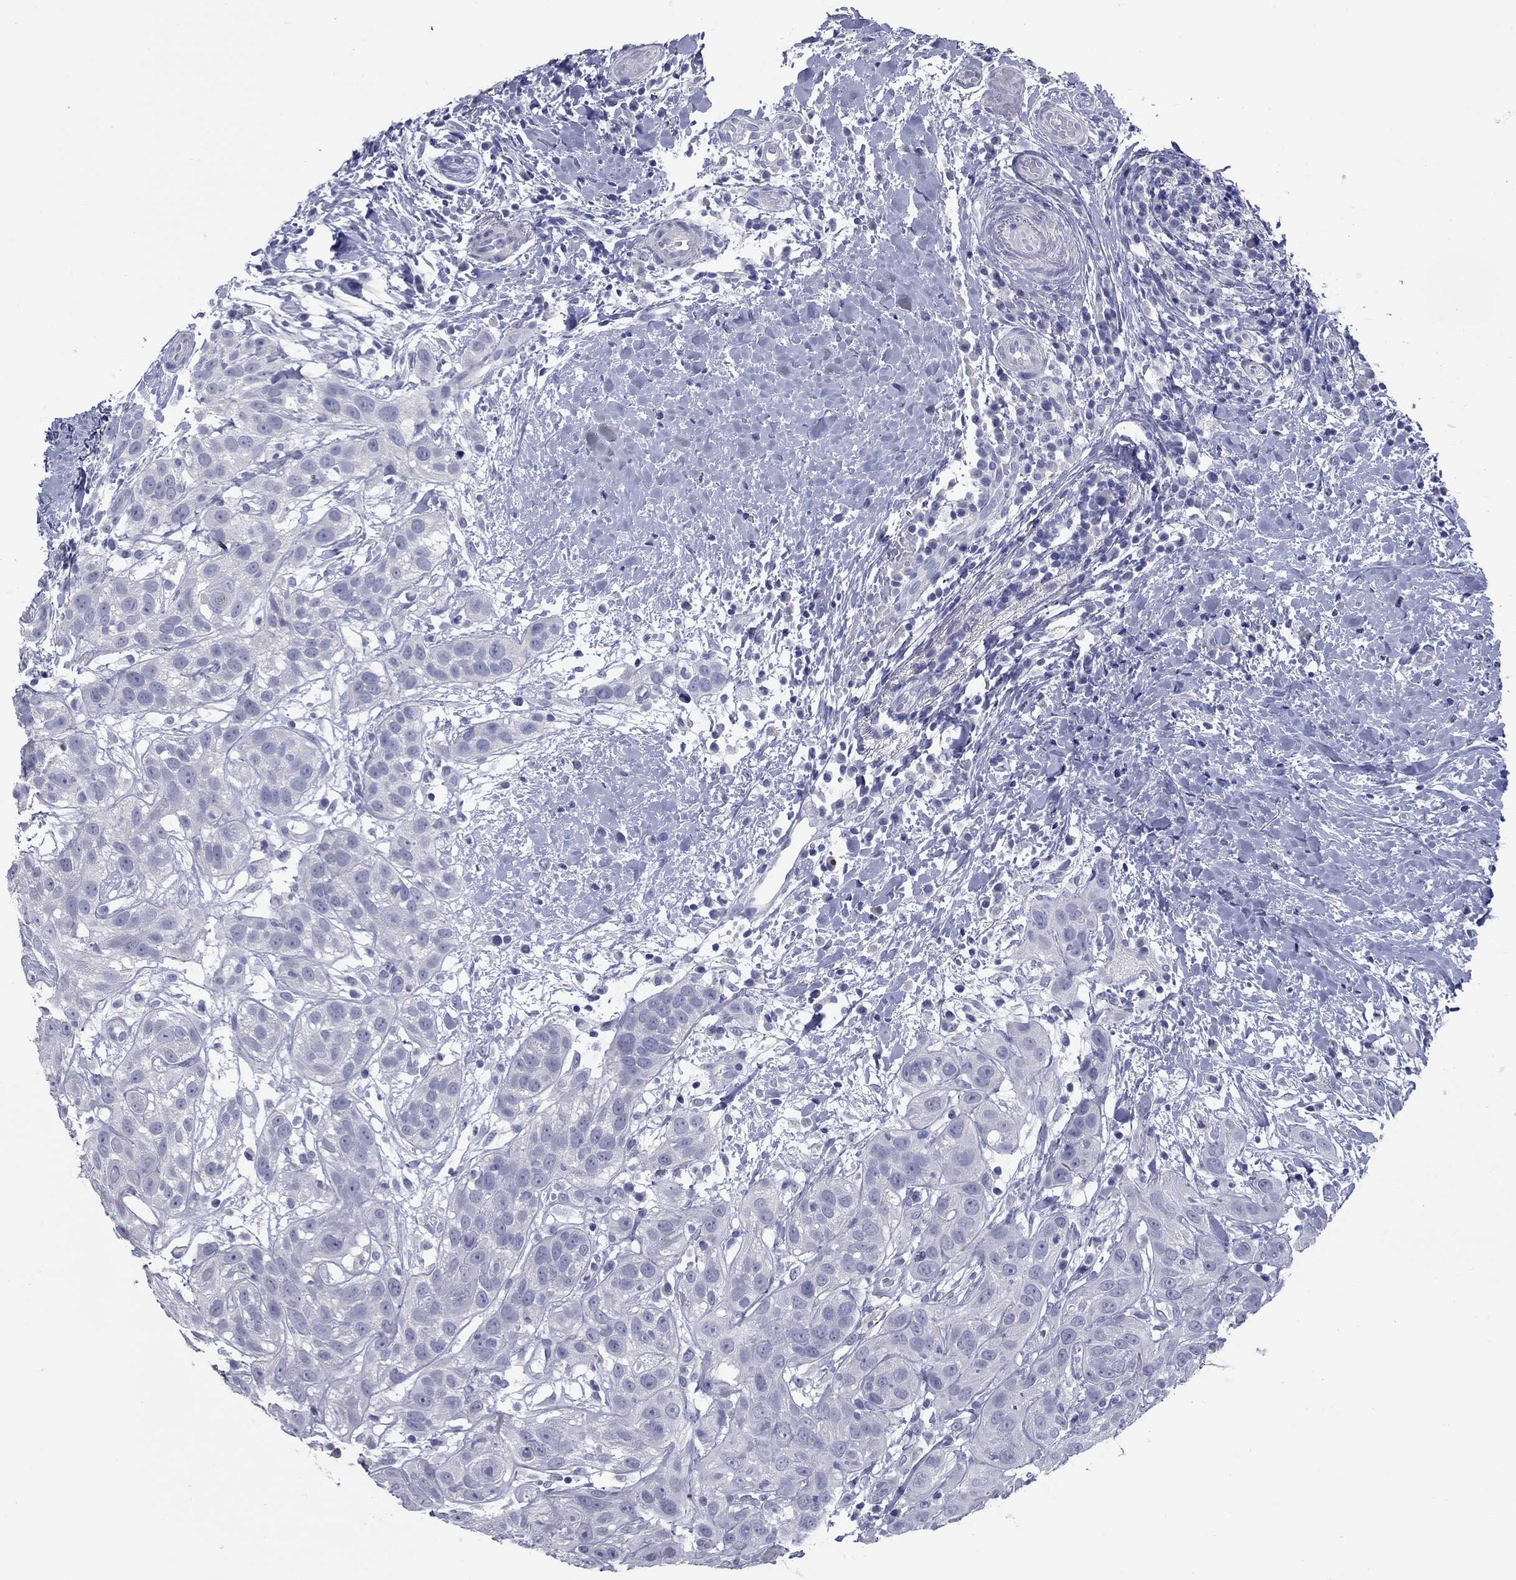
{"staining": {"intensity": "negative", "quantity": "none", "location": "none"}, "tissue": "head and neck cancer", "cell_type": "Tumor cells", "image_type": "cancer", "snomed": [{"axis": "morphology", "description": "Normal tissue, NOS"}, {"axis": "morphology", "description": "Squamous cell carcinoma, NOS"}, {"axis": "topography", "description": "Oral tissue"}, {"axis": "topography", "description": "Salivary gland"}, {"axis": "topography", "description": "Head-Neck"}], "caption": "This is an immunohistochemistry micrograph of human head and neck cancer (squamous cell carcinoma). There is no expression in tumor cells.", "gene": "KIRREL2", "patient": {"sex": "female", "age": 62}}